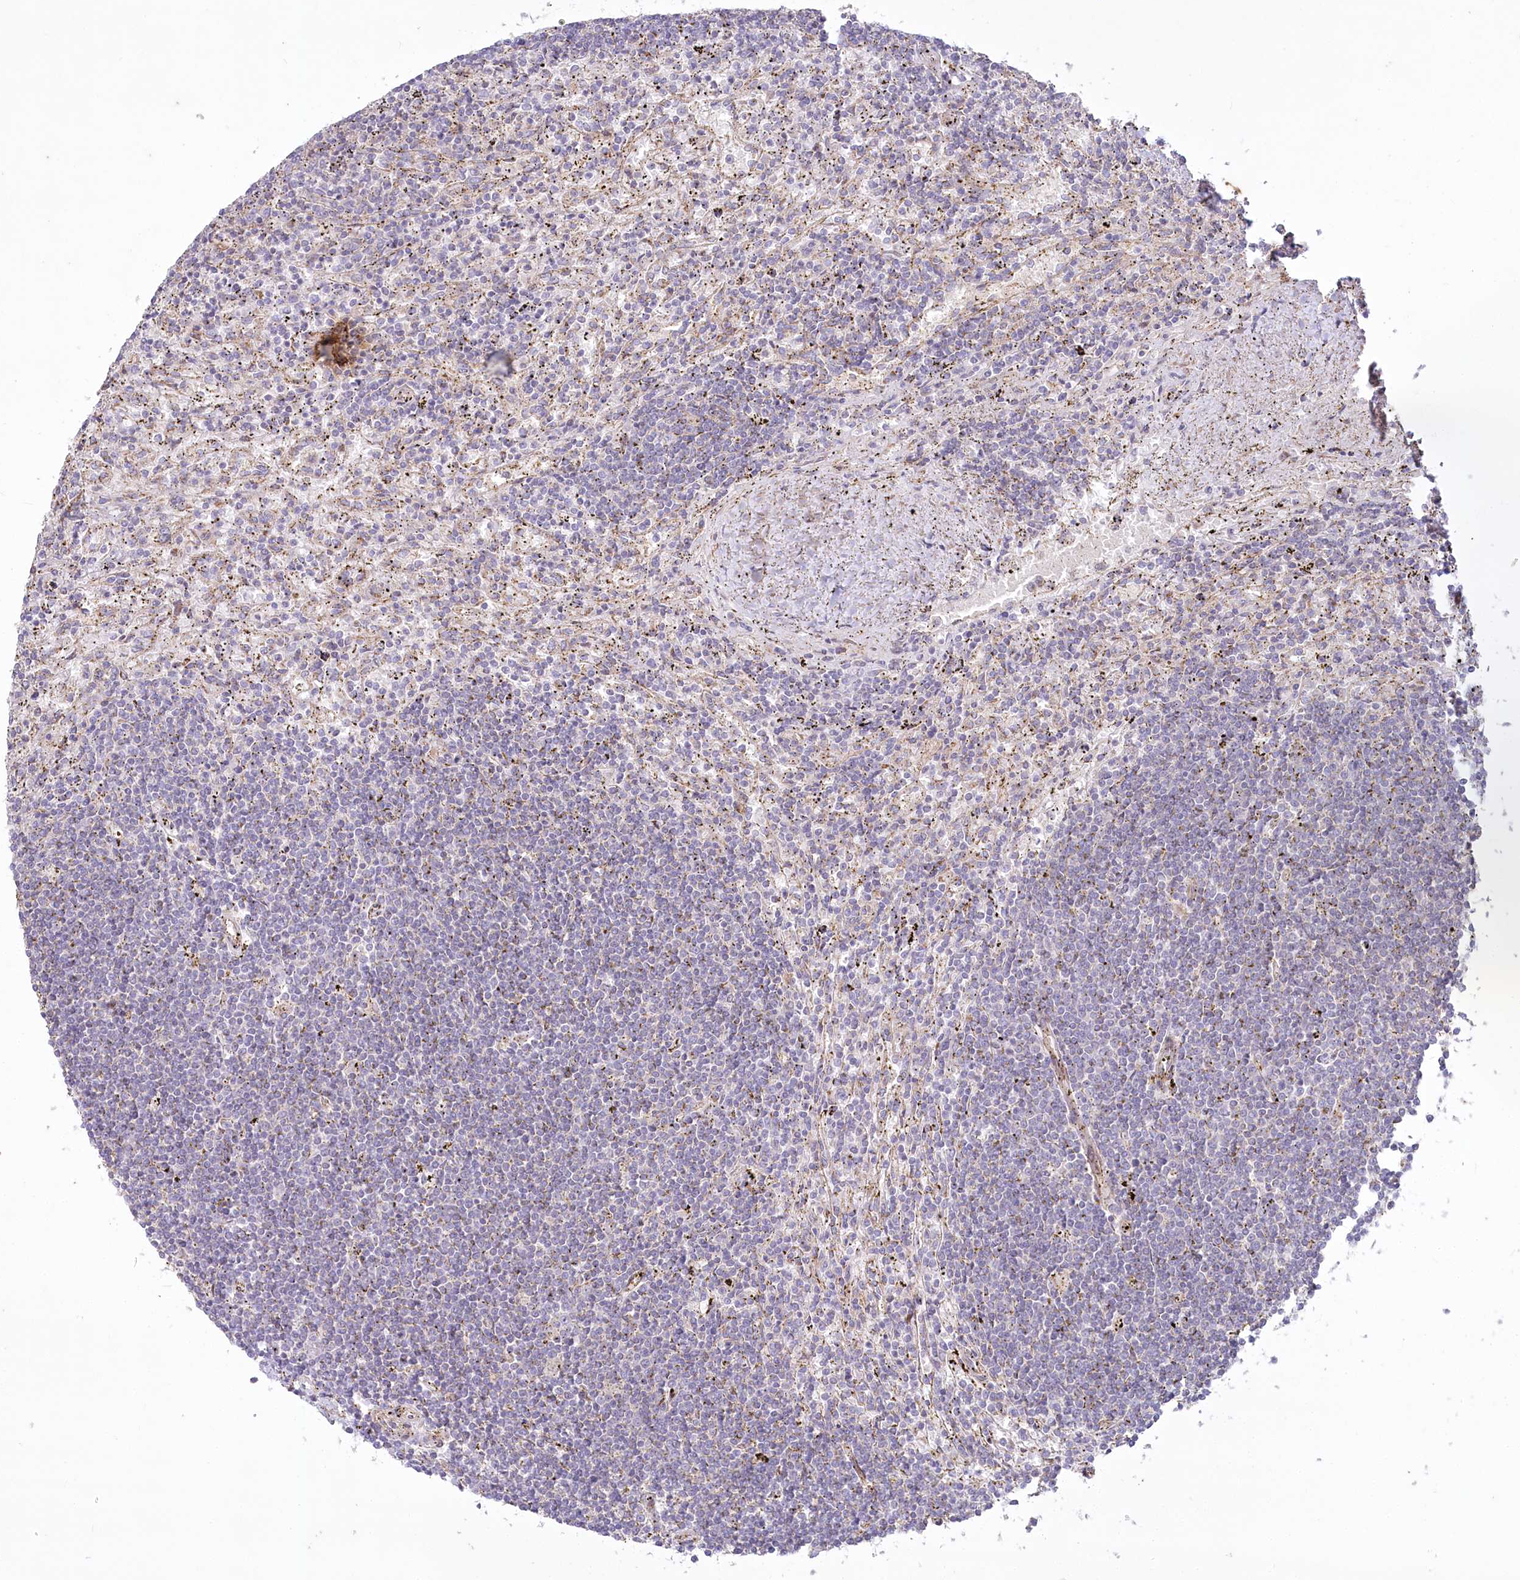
{"staining": {"intensity": "negative", "quantity": "none", "location": "none"}, "tissue": "lymphoma", "cell_type": "Tumor cells", "image_type": "cancer", "snomed": [{"axis": "morphology", "description": "Malignant lymphoma, non-Hodgkin's type, Low grade"}, {"axis": "topography", "description": "Spleen"}], "caption": "High magnification brightfield microscopy of lymphoma stained with DAB (3,3'-diaminobenzidine) (brown) and counterstained with hematoxylin (blue): tumor cells show no significant staining.", "gene": "MTG1", "patient": {"sex": "male", "age": 76}}